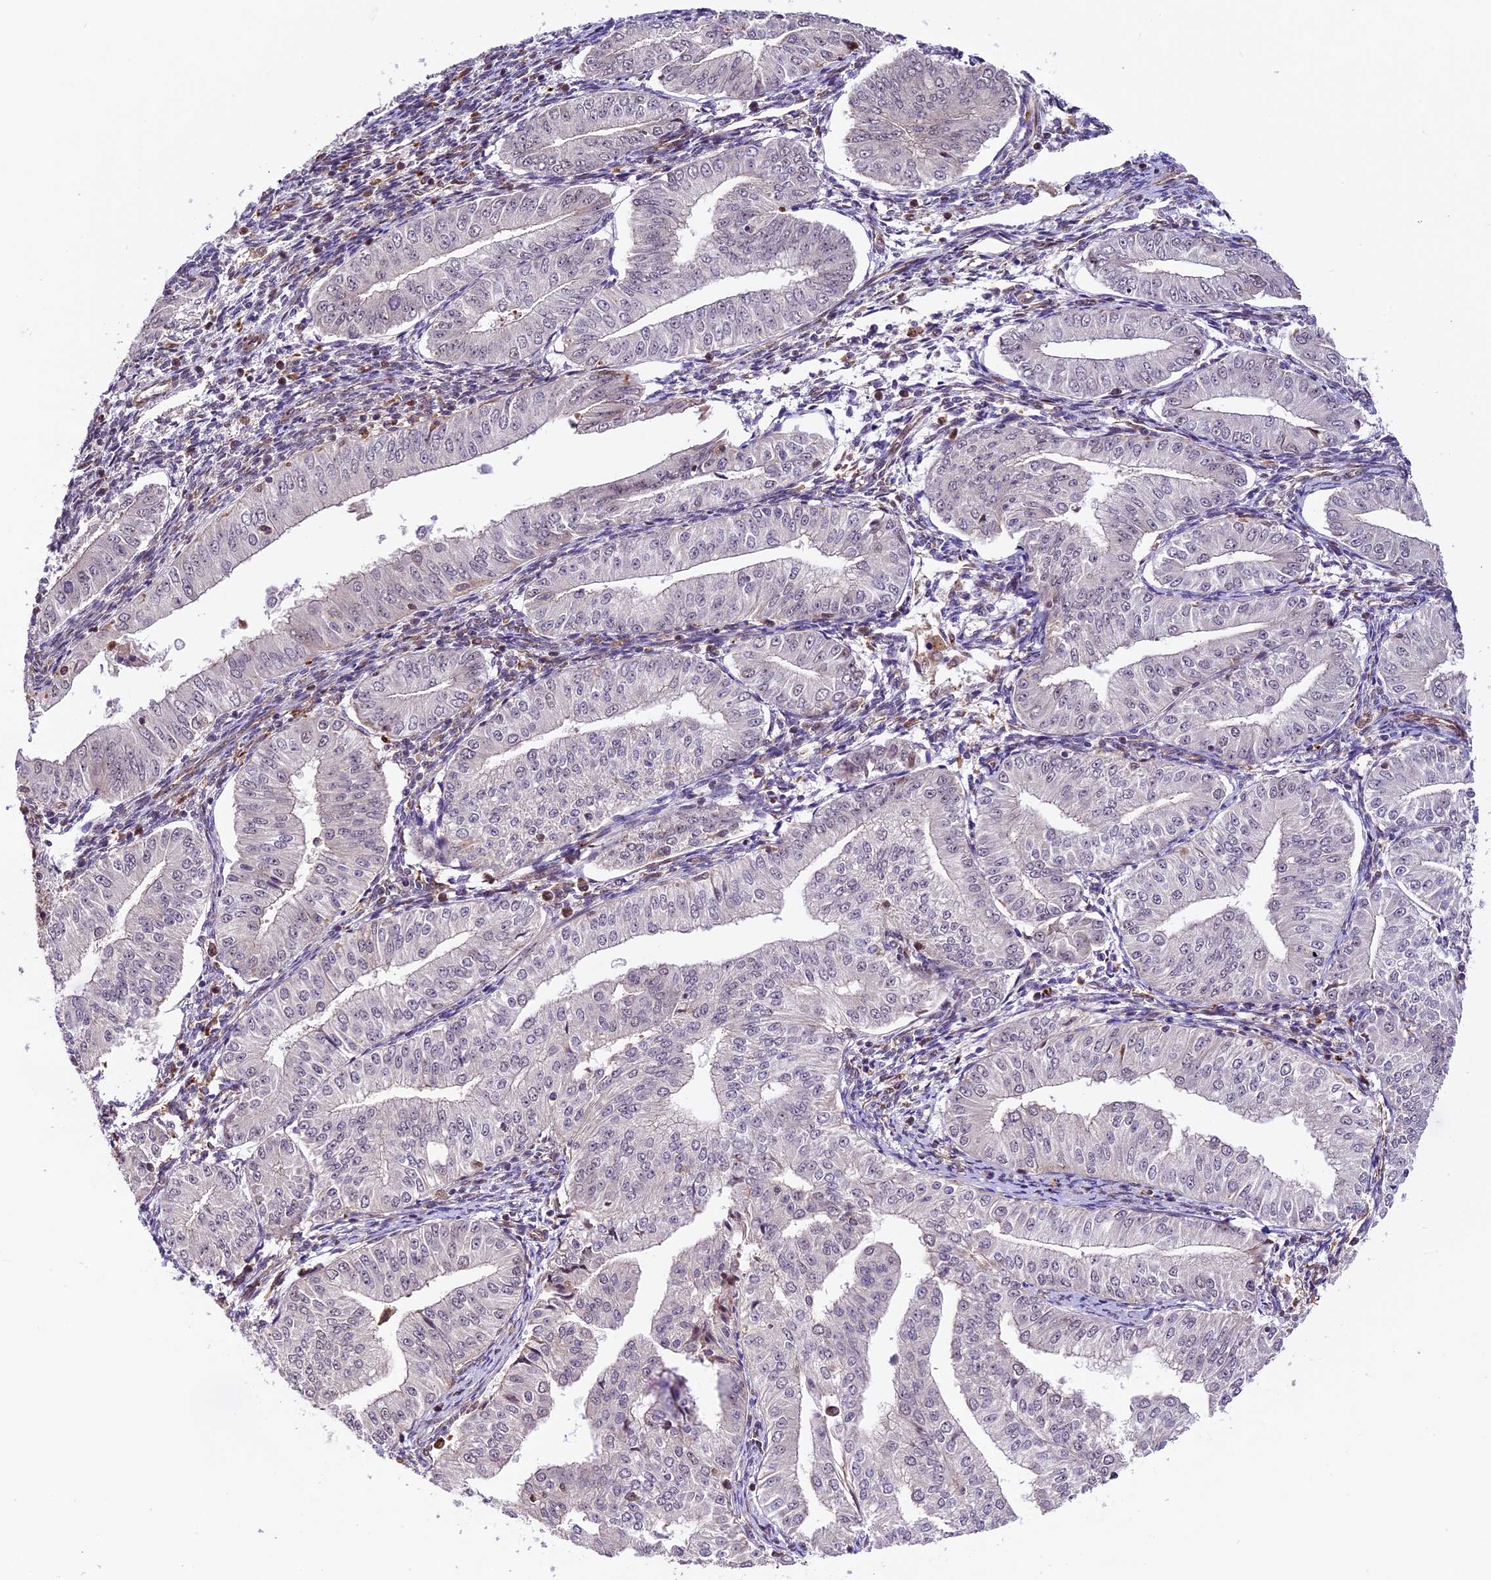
{"staining": {"intensity": "negative", "quantity": "none", "location": "none"}, "tissue": "endometrial cancer", "cell_type": "Tumor cells", "image_type": "cancer", "snomed": [{"axis": "morphology", "description": "Normal tissue, NOS"}, {"axis": "morphology", "description": "Adenocarcinoma, NOS"}, {"axis": "topography", "description": "Endometrium"}], "caption": "This is a photomicrograph of immunohistochemistry (IHC) staining of adenocarcinoma (endometrial), which shows no positivity in tumor cells.", "gene": "DHX38", "patient": {"sex": "female", "age": 53}}